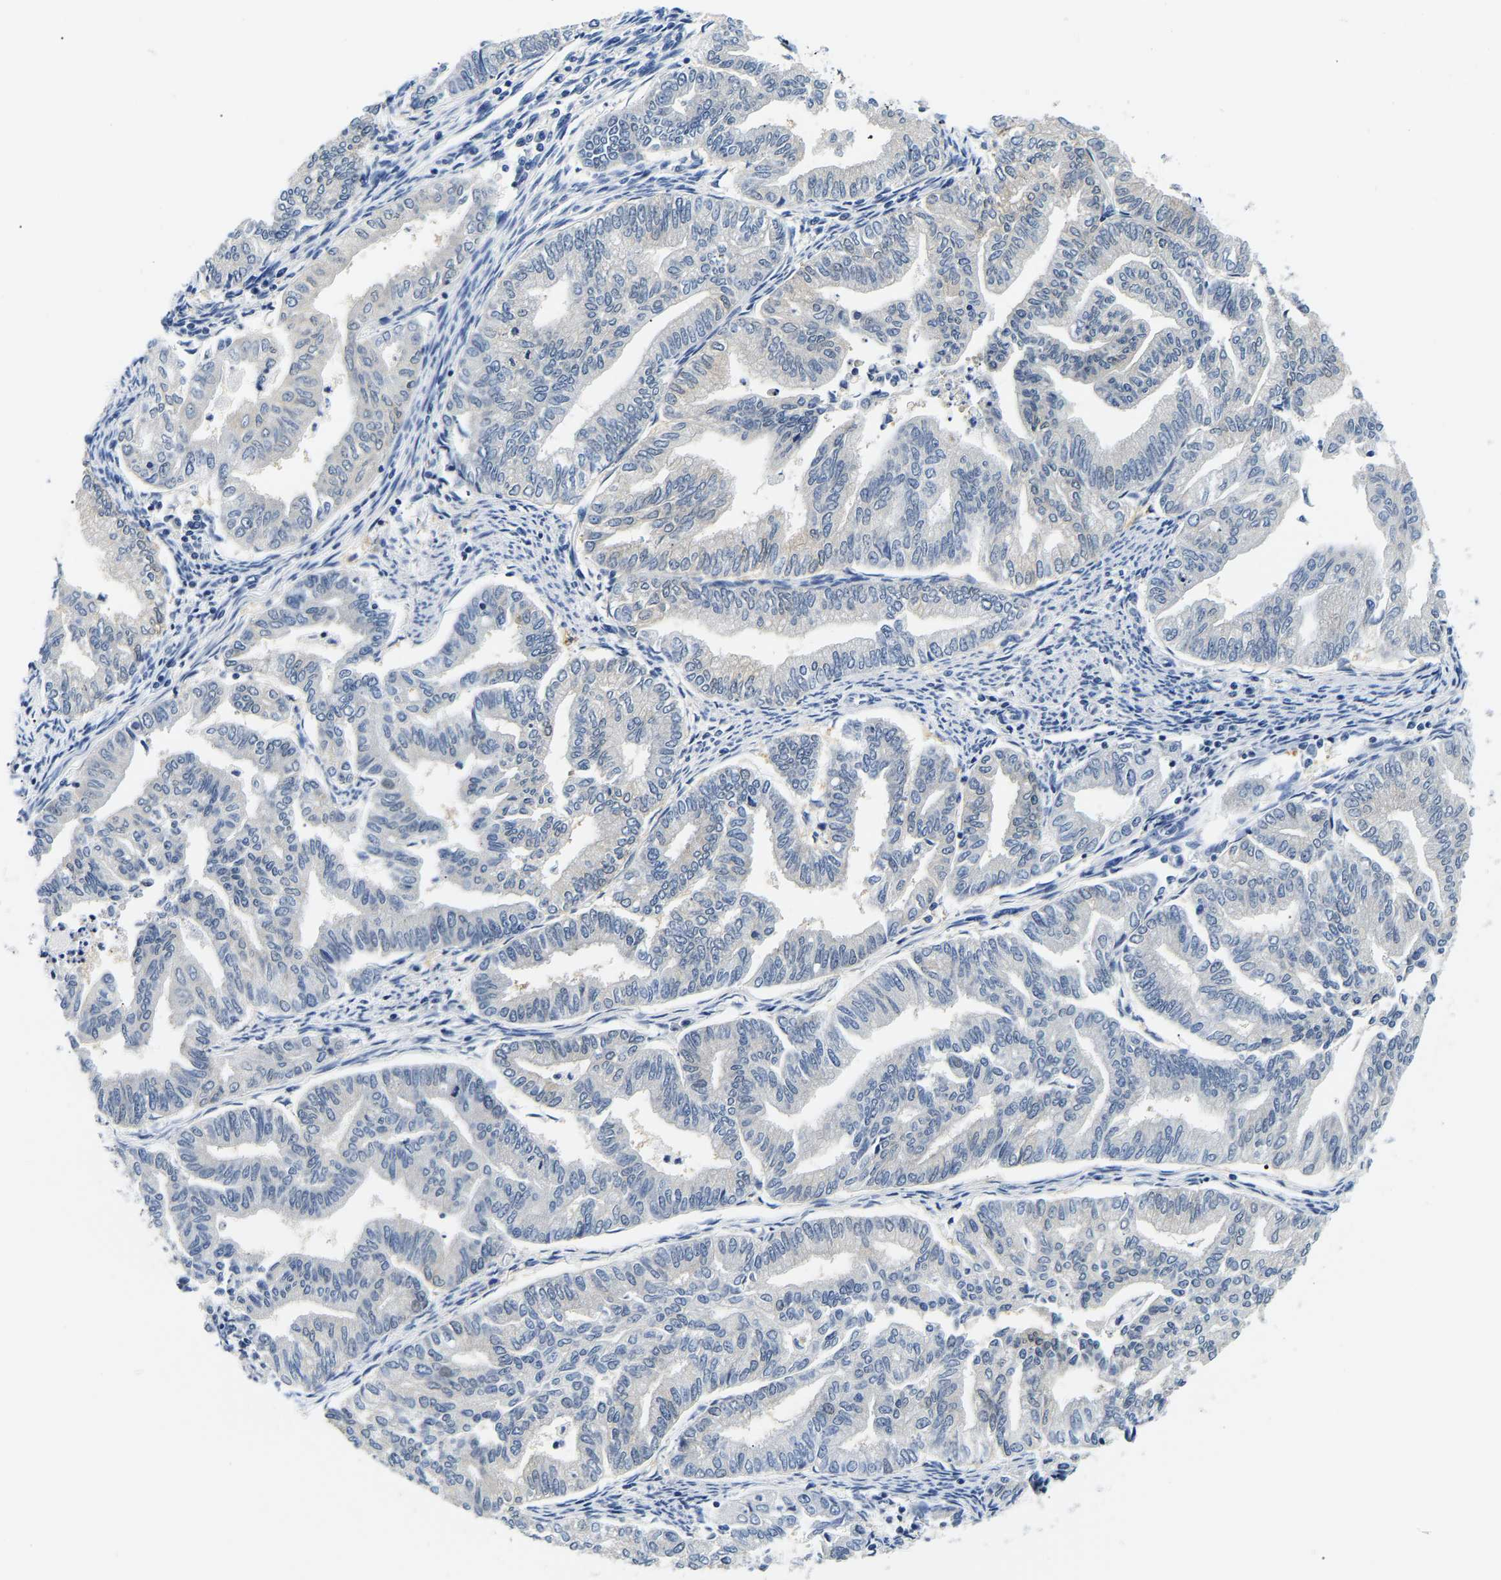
{"staining": {"intensity": "negative", "quantity": "none", "location": "none"}, "tissue": "endometrial cancer", "cell_type": "Tumor cells", "image_type": "cancer", "snomed": [{"axis": "morphology", "description": "Adenocarcinoma, NOS"}, {"axis": "topography", "description": "Endometrium"}], "caption": "This photomicrograph is of adenocarcinoma (endometrial) stained with IHC to label a protein in brown with the nuclei are counter-stained blue. There is no staining in tumor cells. (DAB (3,3'-diaminobenzidine) IHC, high magnification).", "gene": "UCHL3", "patient": {"sex": "female", "age": 79}}